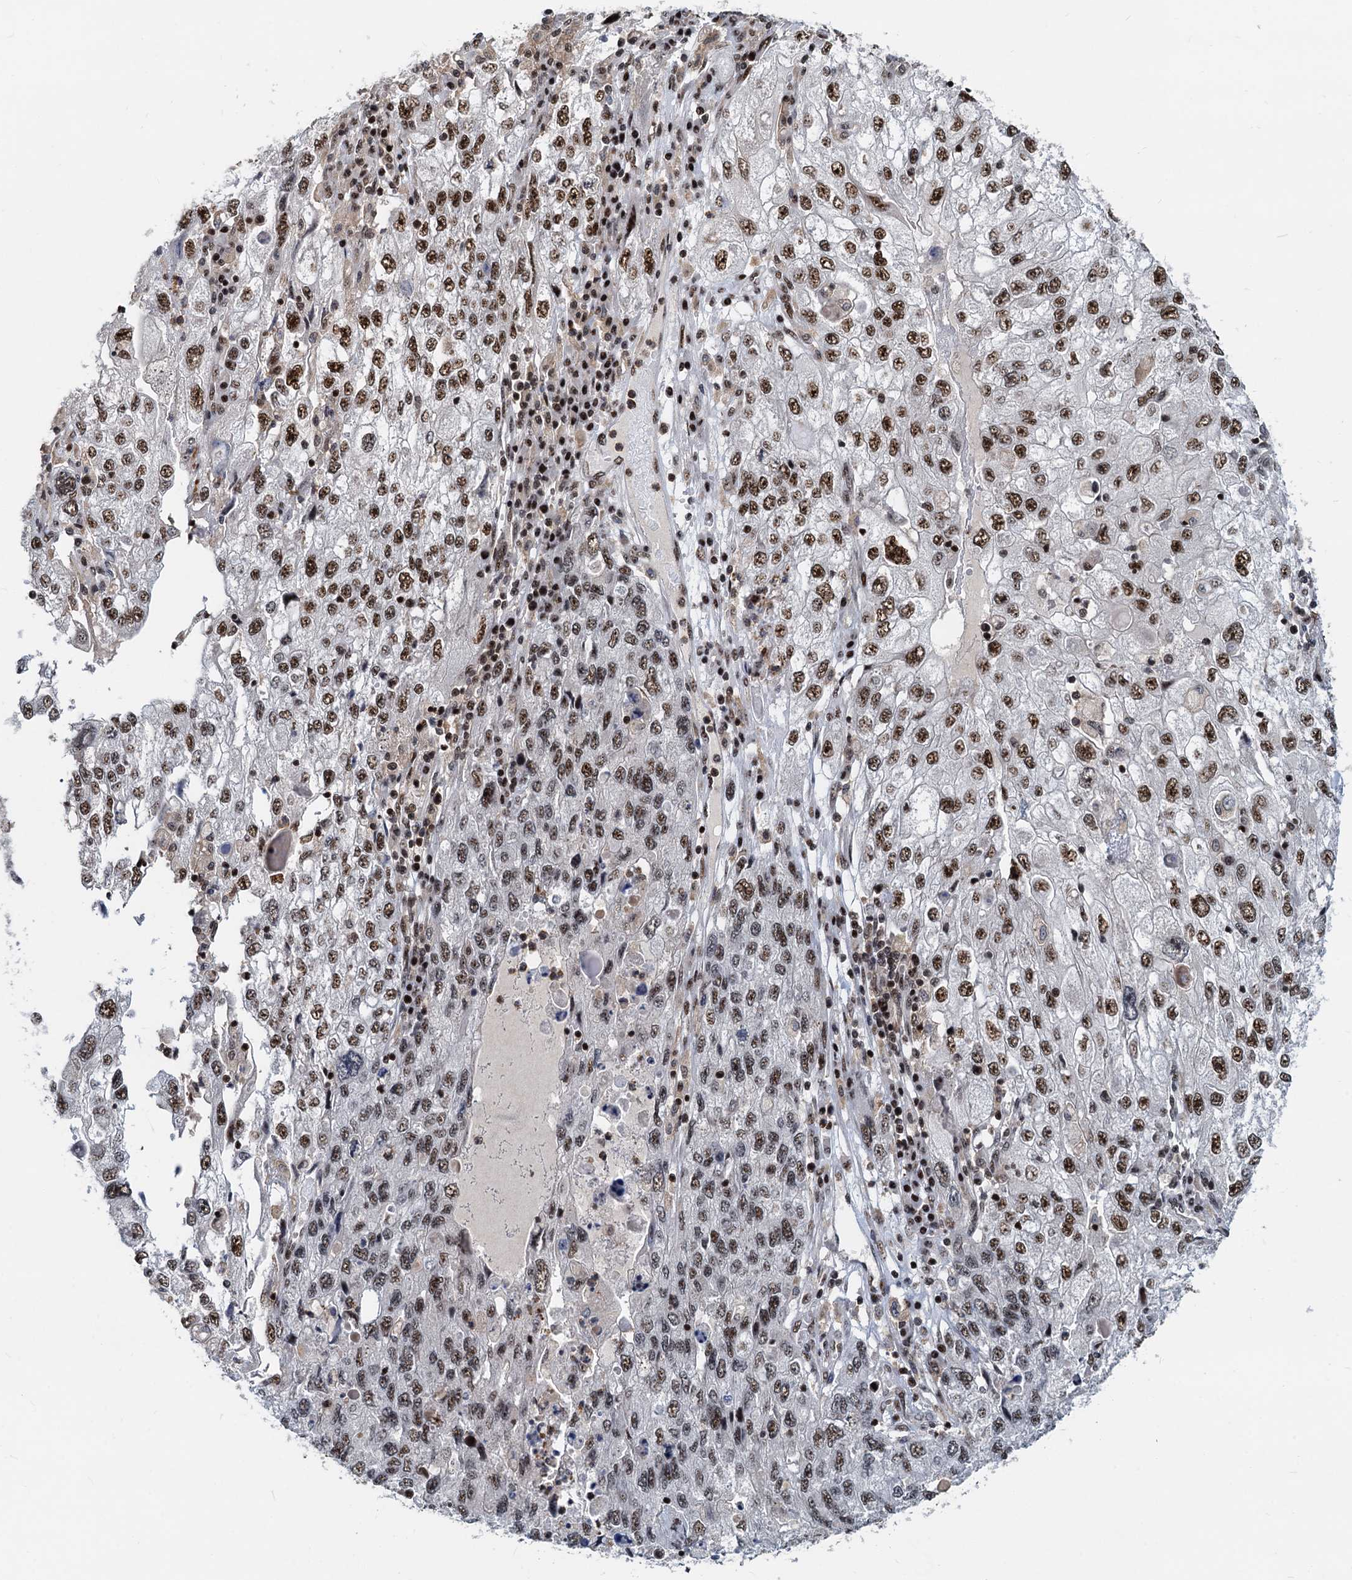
{"staining": {"intensity": "strong", "quantity": ">75%", "location": "nuclear"}, "tissue": "endometrial cancer", "cell_type": "Tumor cells", "image_type": "cancer", "snomed": [{"axis": "morphology", "description": "Adenocarcinoma, NOS"}, {"axis": "topography", "description": "Endometrium"}], "caption": "Brown immunohistochemical staining in endometrial cancer shows strong nuclear expression in approximately >75% of tumor cells.", "gene": "RBM26", "patient": {"sex": "female", "age": 49}}